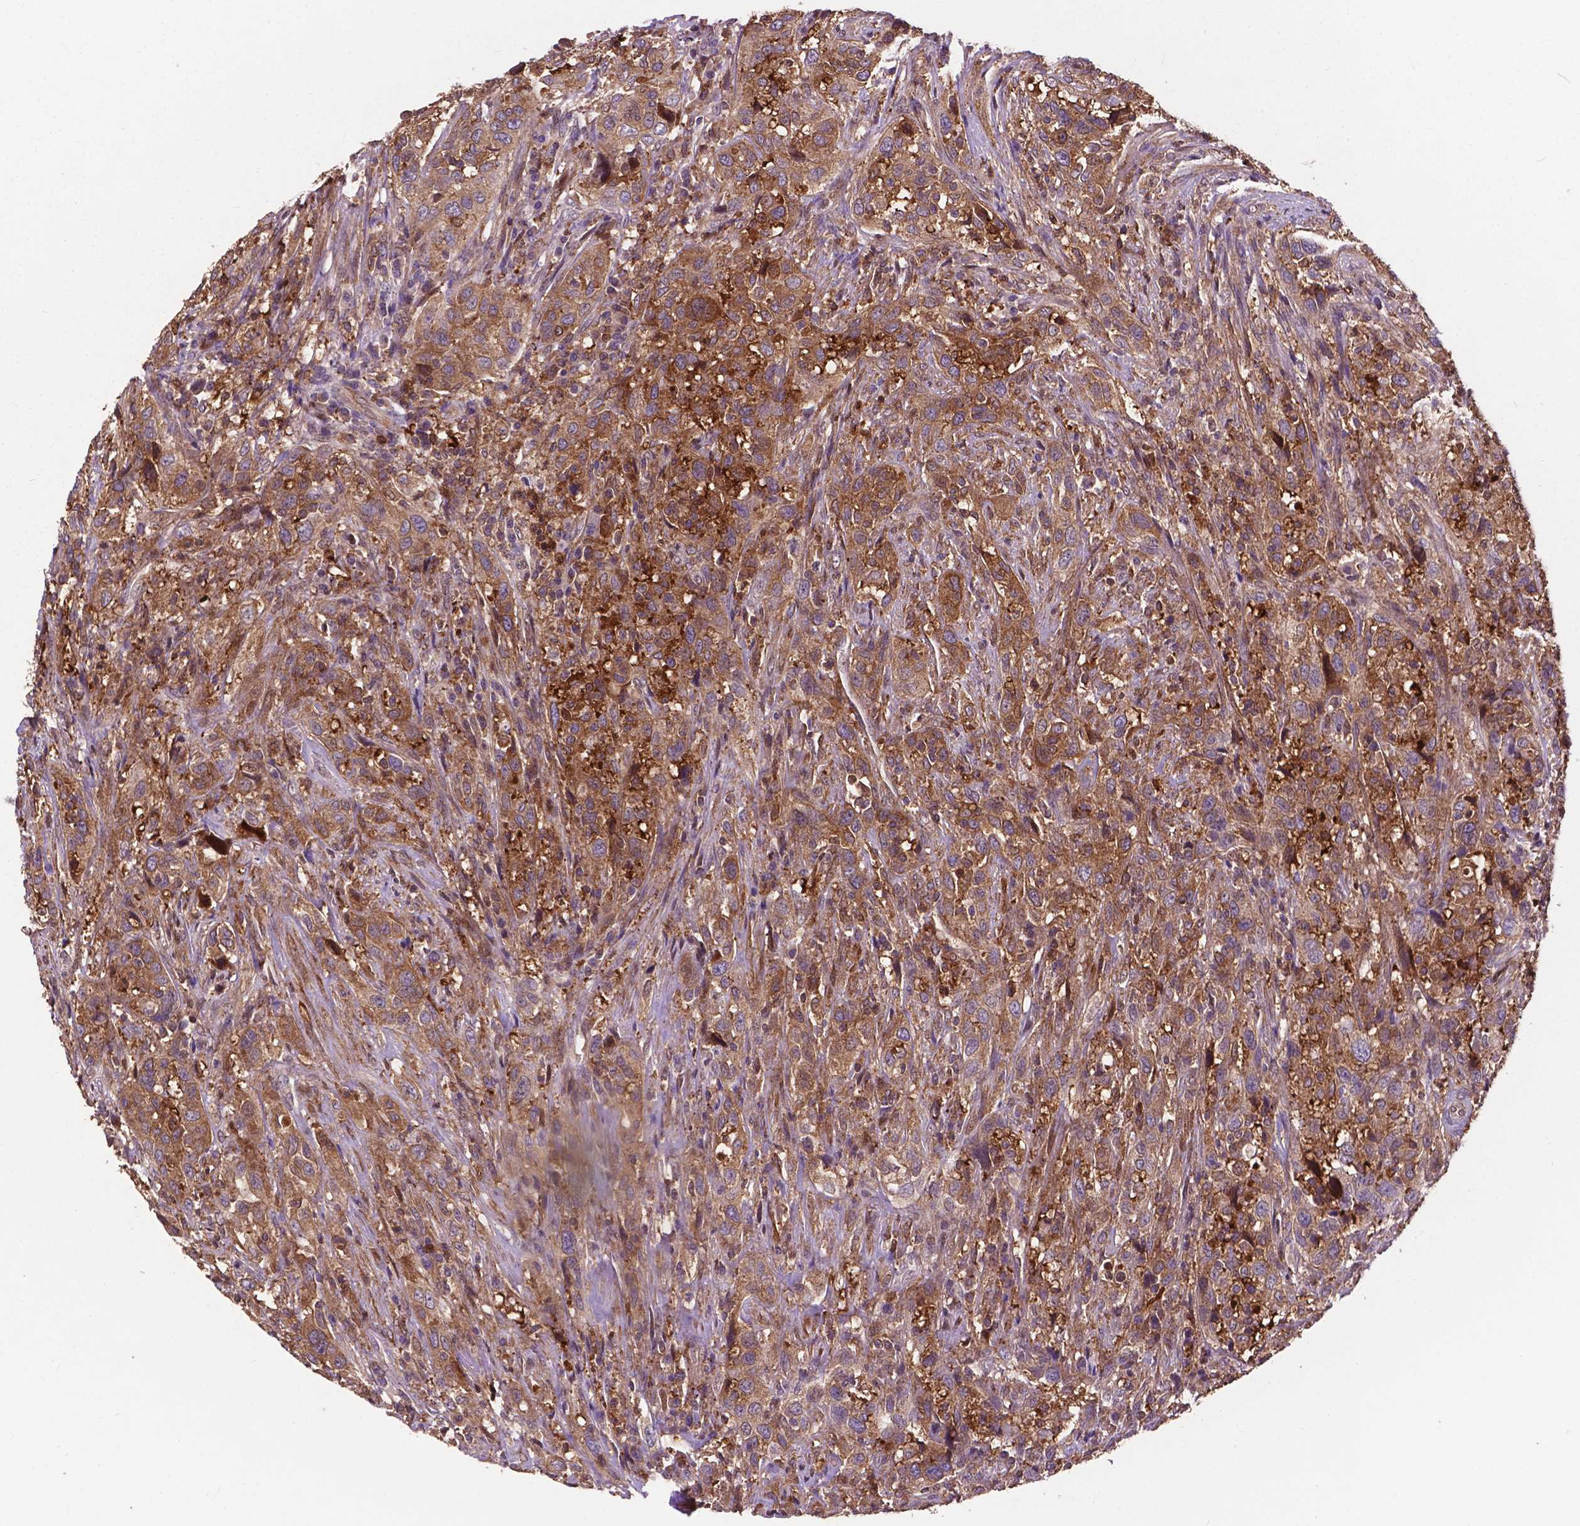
{"staining": {"intensity": "moderate", "quantity": ">75%", "location": "cytoplasmic/membranous"}, "tissue": "urothelial cancer", "cell_type": "Tumor cells", "image_type": "cancer", "snomed": [{"axis": "morphology", "description": "Urothelial carcinoma, NOS"}, {"axis": "morphology", "description": "Urothelial carcinoma, High grade"}, {"axis": "topography", "description": "Urinary bladder"}], "caption": "A brown stain shows moderate cytoplasmic/membranous positivity of a protein in human urothelial cancer tumor cells.", "gene": "SMAD3", "patient": {"sex": "female", "age": 64}}